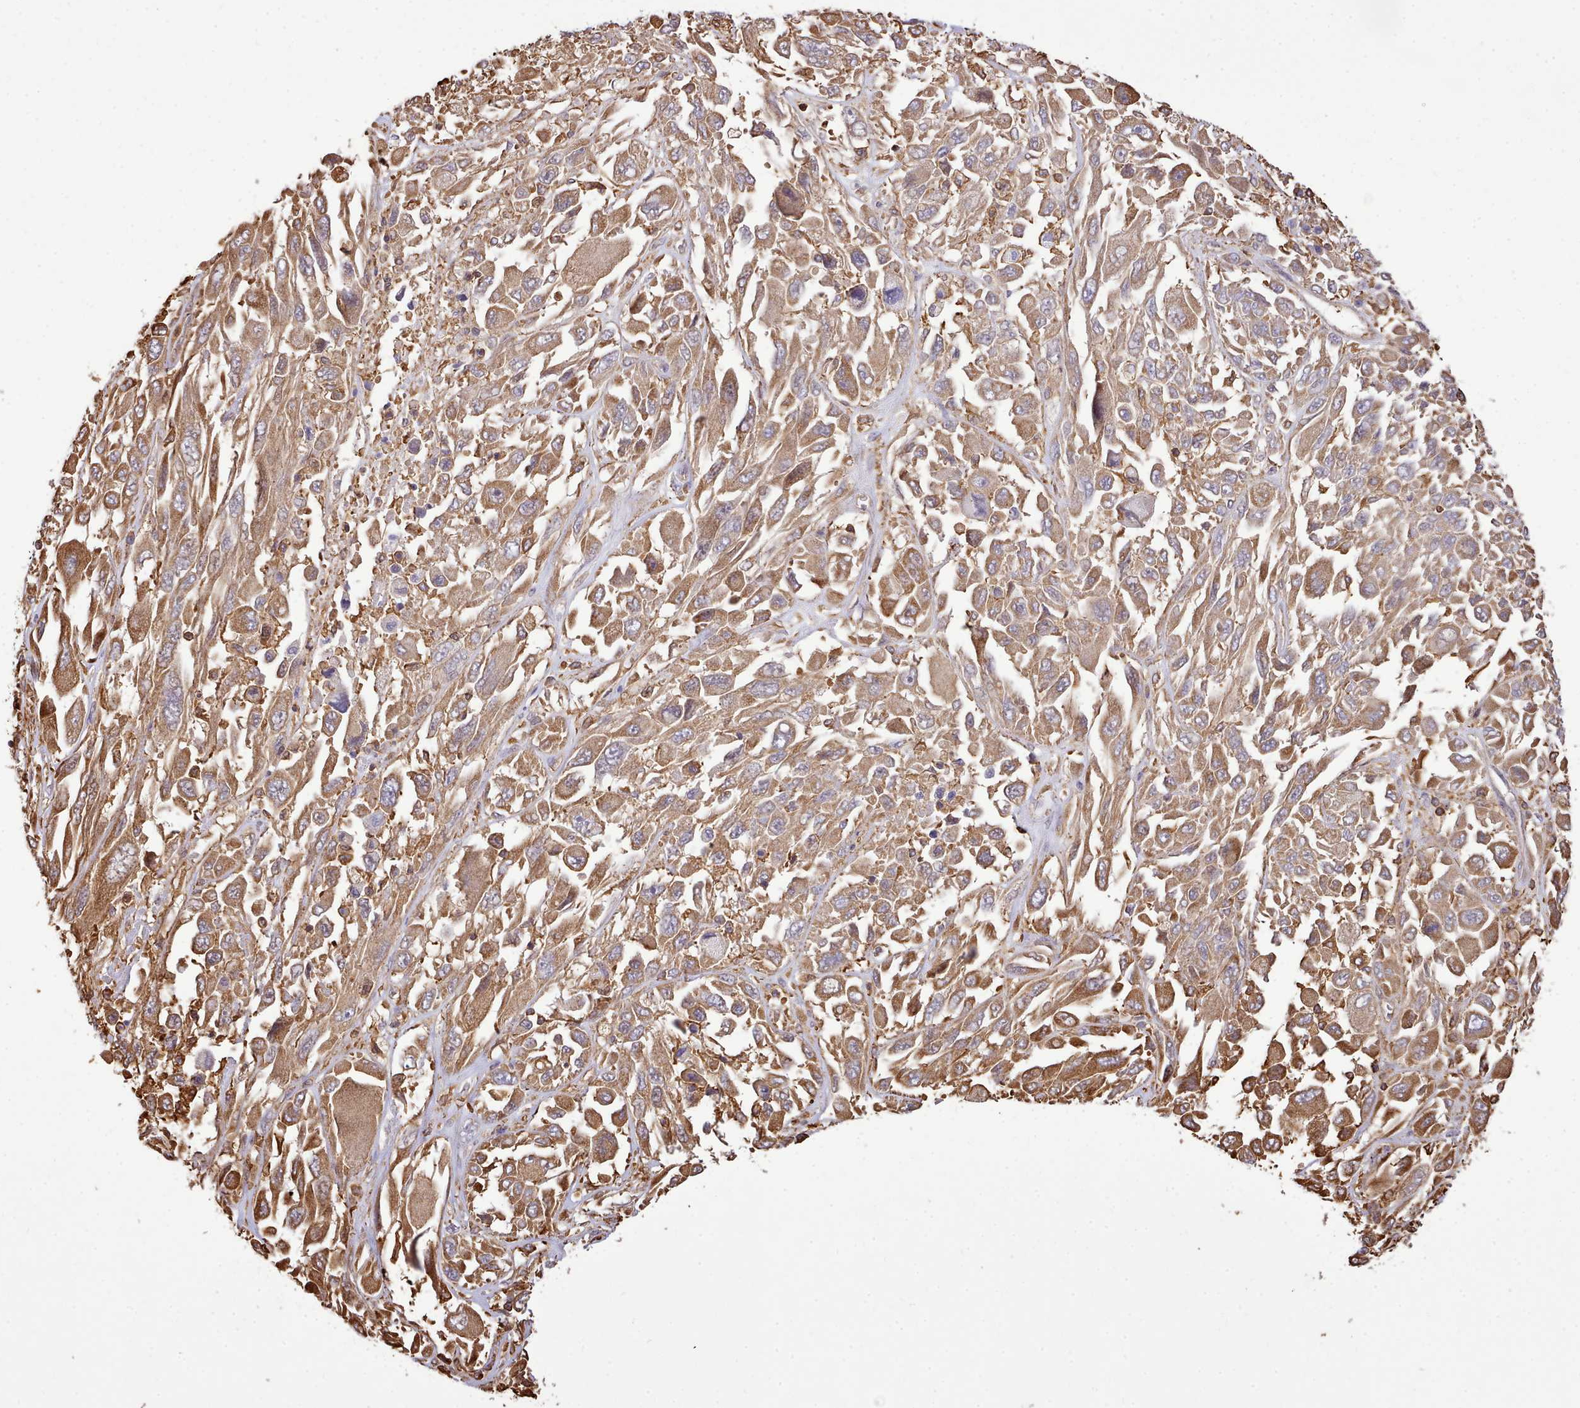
{"staining": {"intensity": "moderate", "quantity": ">75%", "location": "cytoplasmic/membranous"}, "tissue": "melanoma", "cell_type": "Tumor cells", "image_type": "cancer", "snomed": [{"axis": "morphology", "description": "Malignant melanoma, NOS"}, {"axis": "topography", "description": "Skin"}], "caption": "A brown stain labels moderate cytoplasmic/membranous staining of a protein in malignant melanoma tumor cells.", "gene": "CAPZA1", "patient": {"sex": "female", "age": 91}}